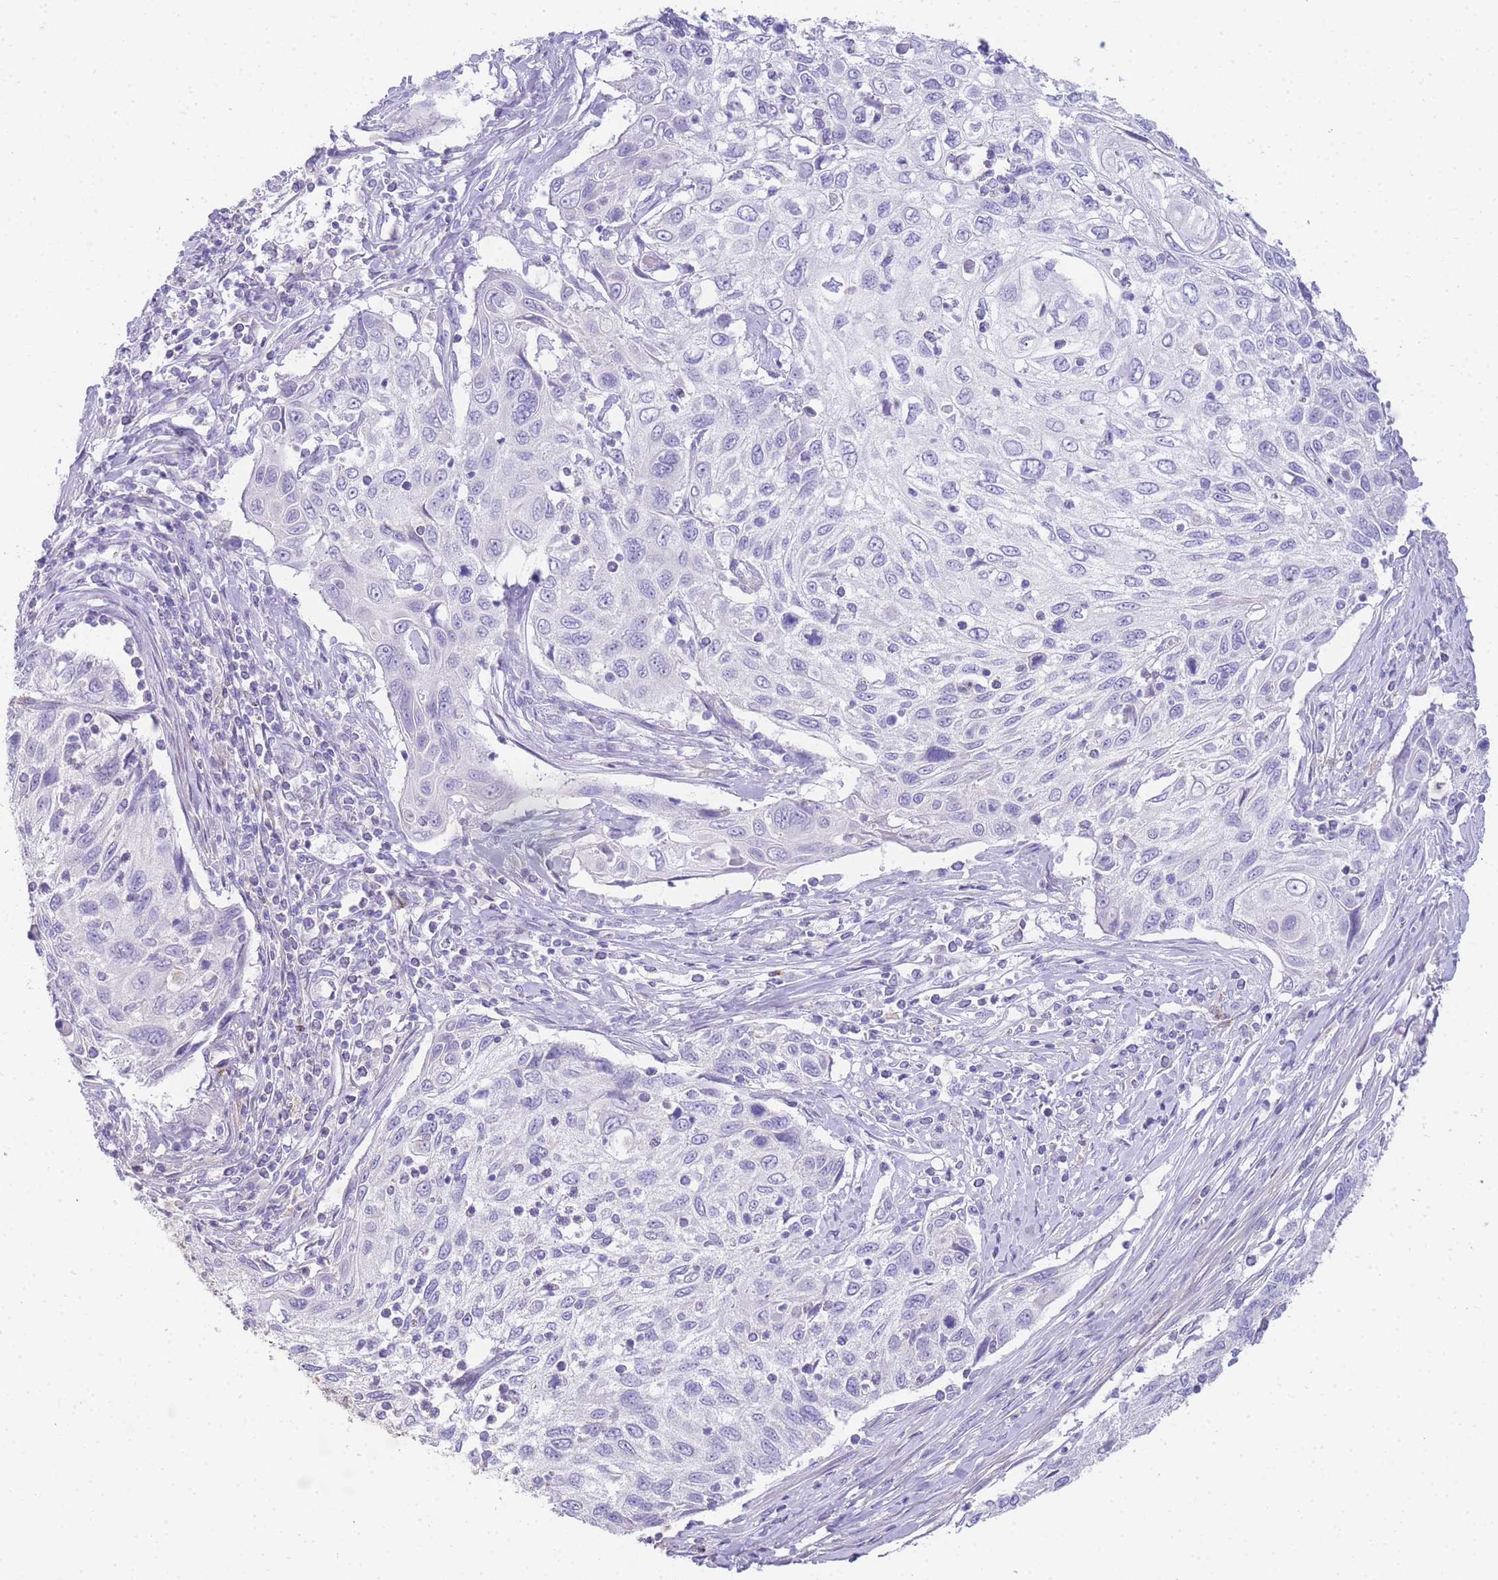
{"staining": {"intensity": "negative", "quantity": "none", "location": "none"}, "tissue": "cervical cancer", "cell_type": "Tumor cells", "image_type": "cancer", "snomed": [{"axis": "morphology", "description": "Squamous cell carcinoma, NOS"}, {"axis": "topography", "description": "Cervix"}], "caption": "Immunohistochemistry of cervical squamous cell carcinoma displays no positivity in tumor cells.", "gene": "DPP4", "patient": {"sex": "female", "age": 70}}